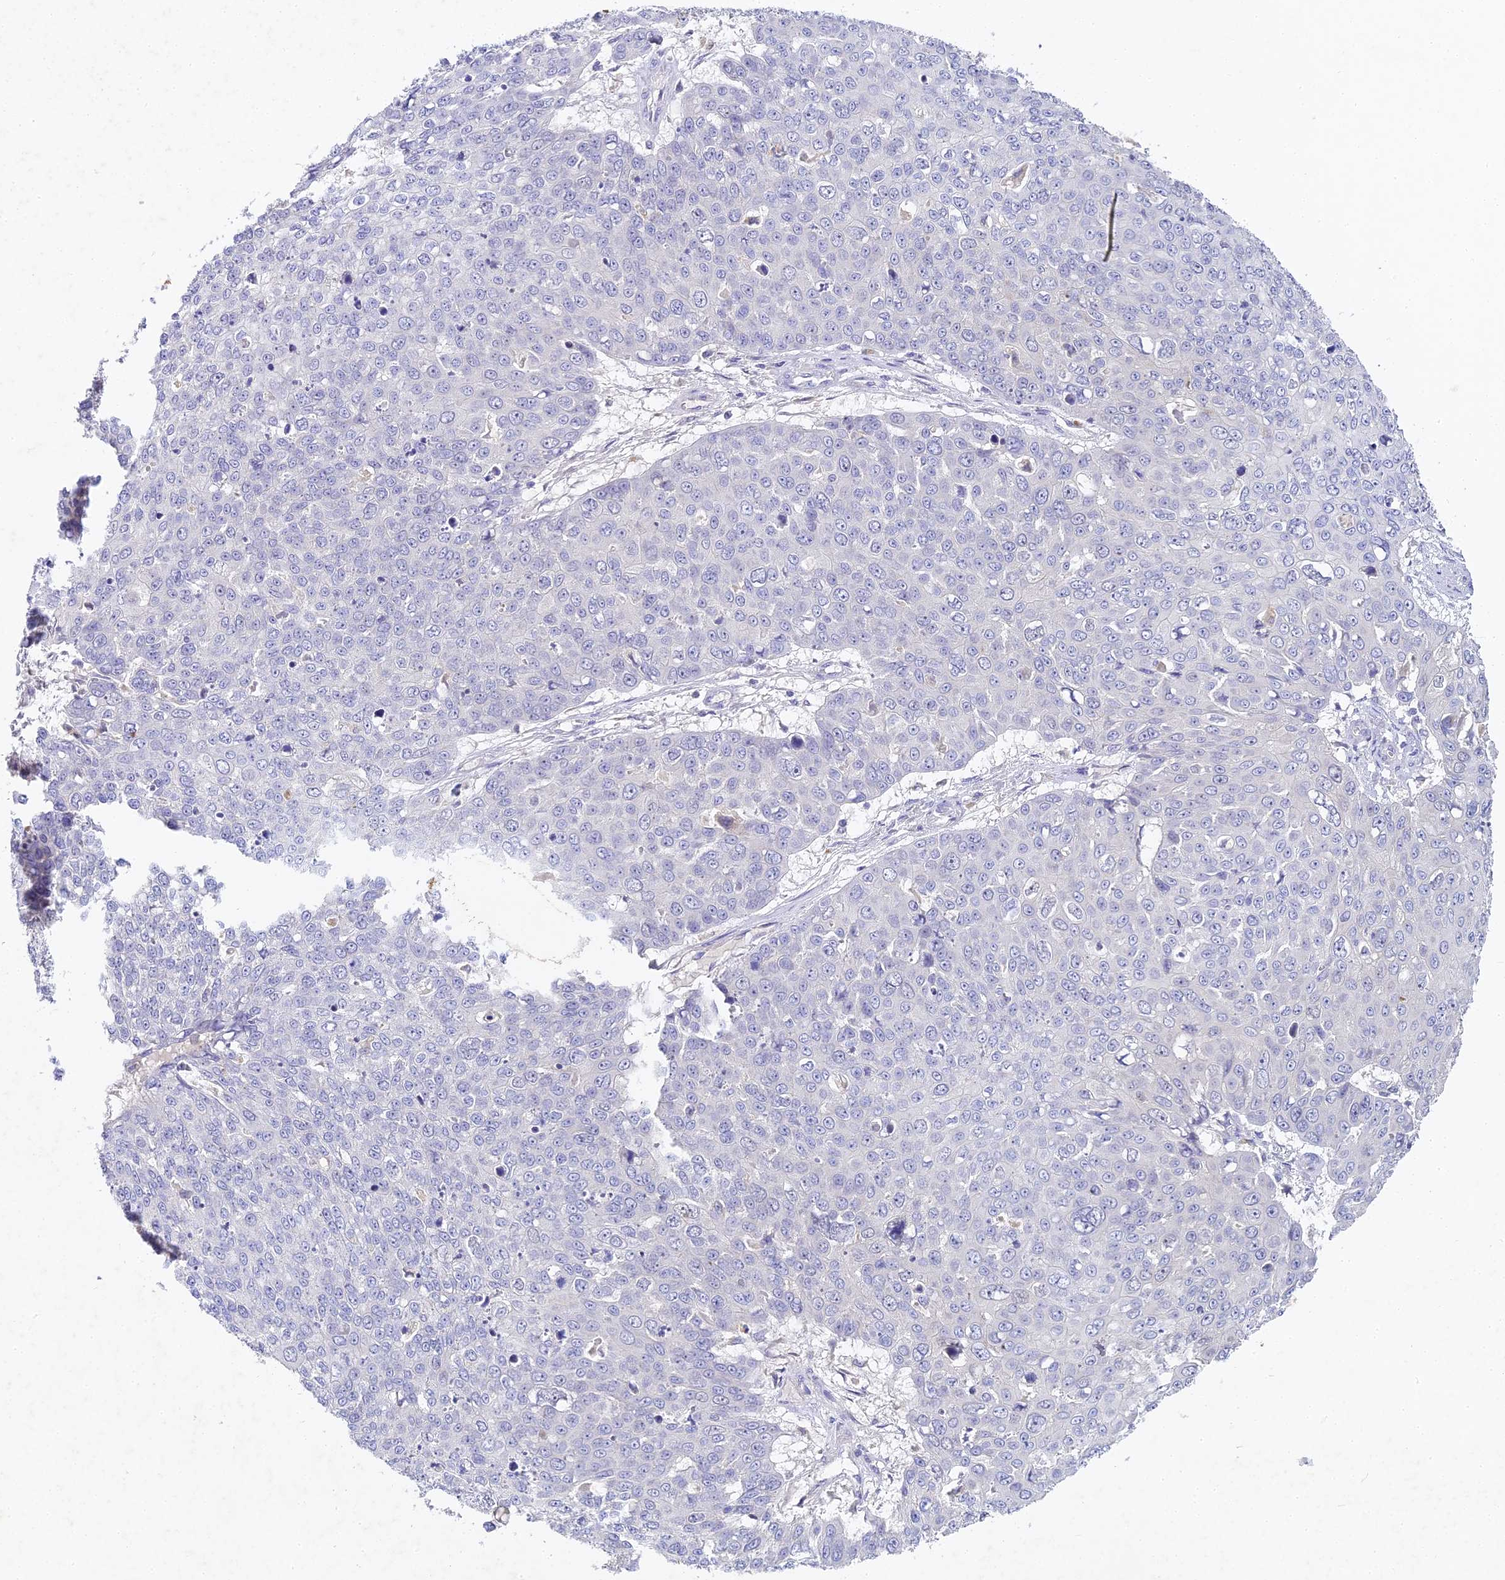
{"staining": {"intensity": "negative", "quantity": "none", "location": "none"}, "tissue": "skin cancer", "cell_type": "Tumor cells", "image_type": "cancer", "snomed": [{"axis": "morphology", "description": "Squamous cell carcinoma, NOS"}, {"axis": "topography", "description": "Skin"}], "caption": "Squamous cell carcinoma (skin) stained for a protein using immunohistochemistry shows no staining tumor cells.", "gene": "DONSON", "patient": {"sex": "male", "age": 71}}